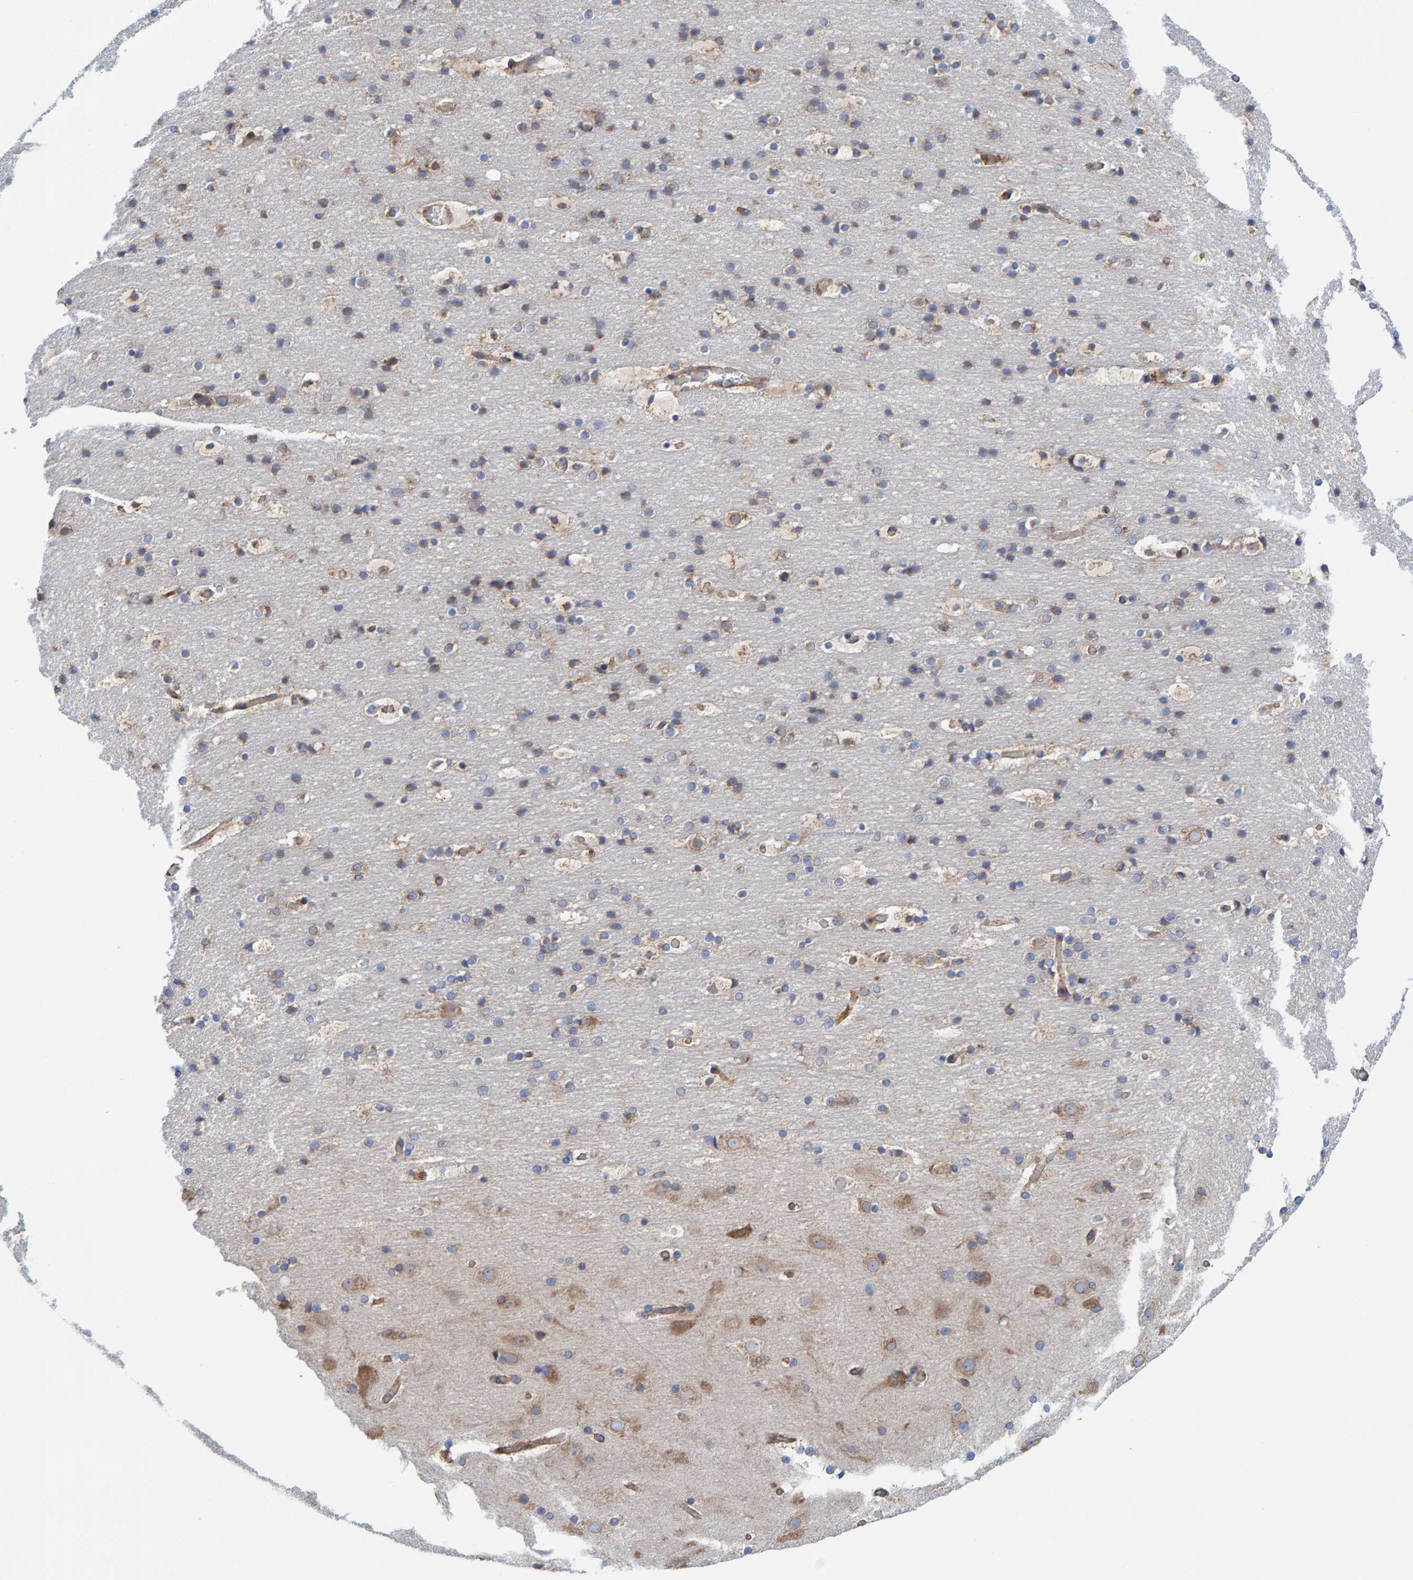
{"staining": {"intensity": "weak", "quantity": ">75%", "location": "cytoplasmic/membranous"}, "tissue": "cerebral cortex", "cell_type": "Endothelial cells", "image_type": "normal", "snomed": [{"axis": "morphology", "description": "Normal tissue, NOS"}, {"axis": "topography", "description": "Cerebral cortex"}], "caption": "IHC histopathology image of benign human cerebral cortex stained for a protein (brown), which shows low levels of weak cytoplasmic/membranous positivity in about >75% of endothelial cells.", "gene": "CDK5RAP3", "patient": {"sex": "male", "age": 57}}